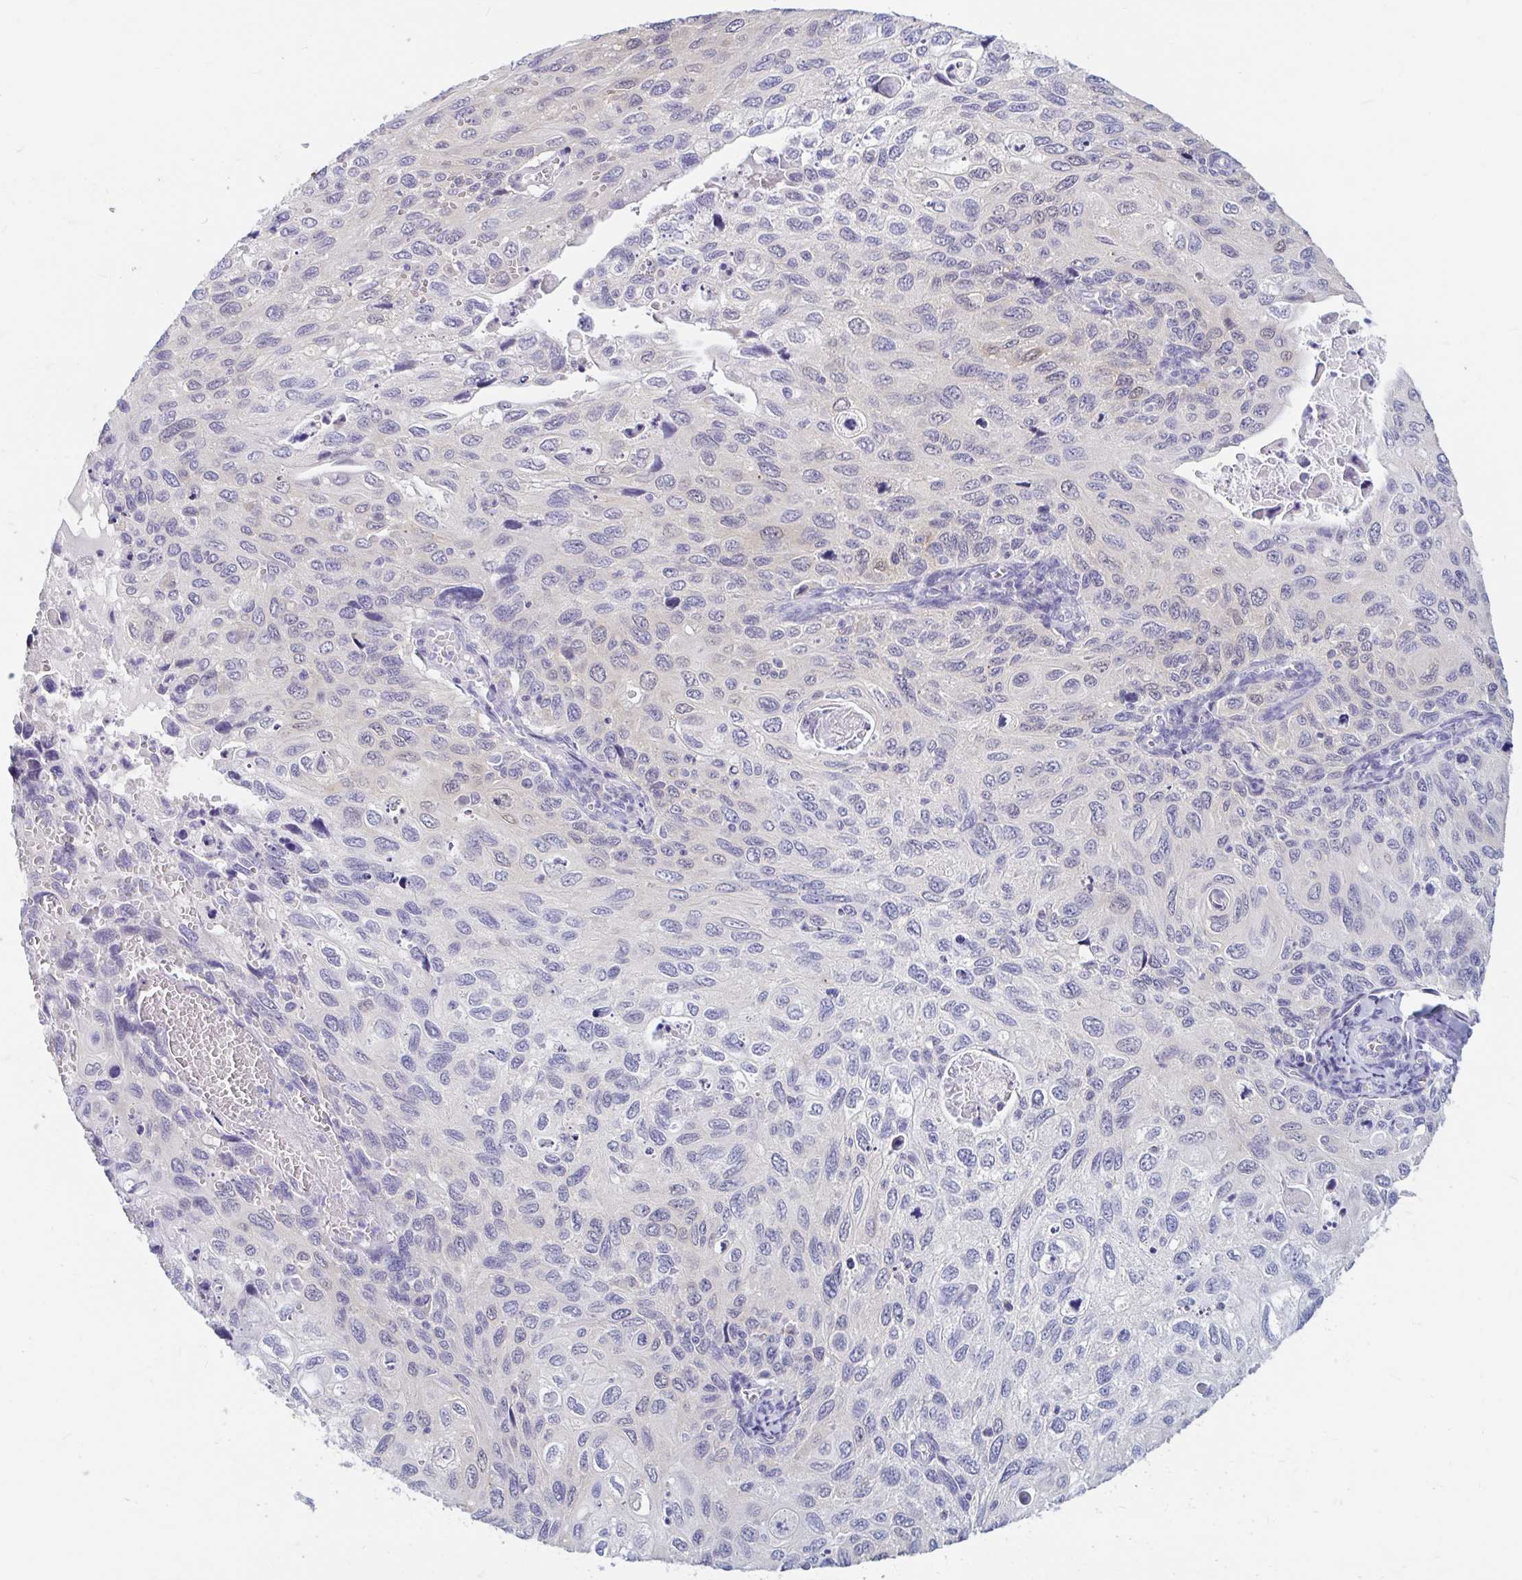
{"staining": {"intensity": "negative", "quantity": "none", "location": "none"}, "tissue": "cervical cancer", "cell_type": "Tumor cells", "image_type": "cancer", "snomed": [{"axis": "morphology", "description": "Squamous cell carcinoma, NOS"}, {"axis": "topography", "description": "Cervix"}], "caption": "DAB (3,3'-diaminobenzidine) immunohistochemical staining of human cervical squamous cell carcinoma displays no significant positivity in tumor cells.", "gene": "ADH1A", "patient": {"sex": "female", "age": 70}}